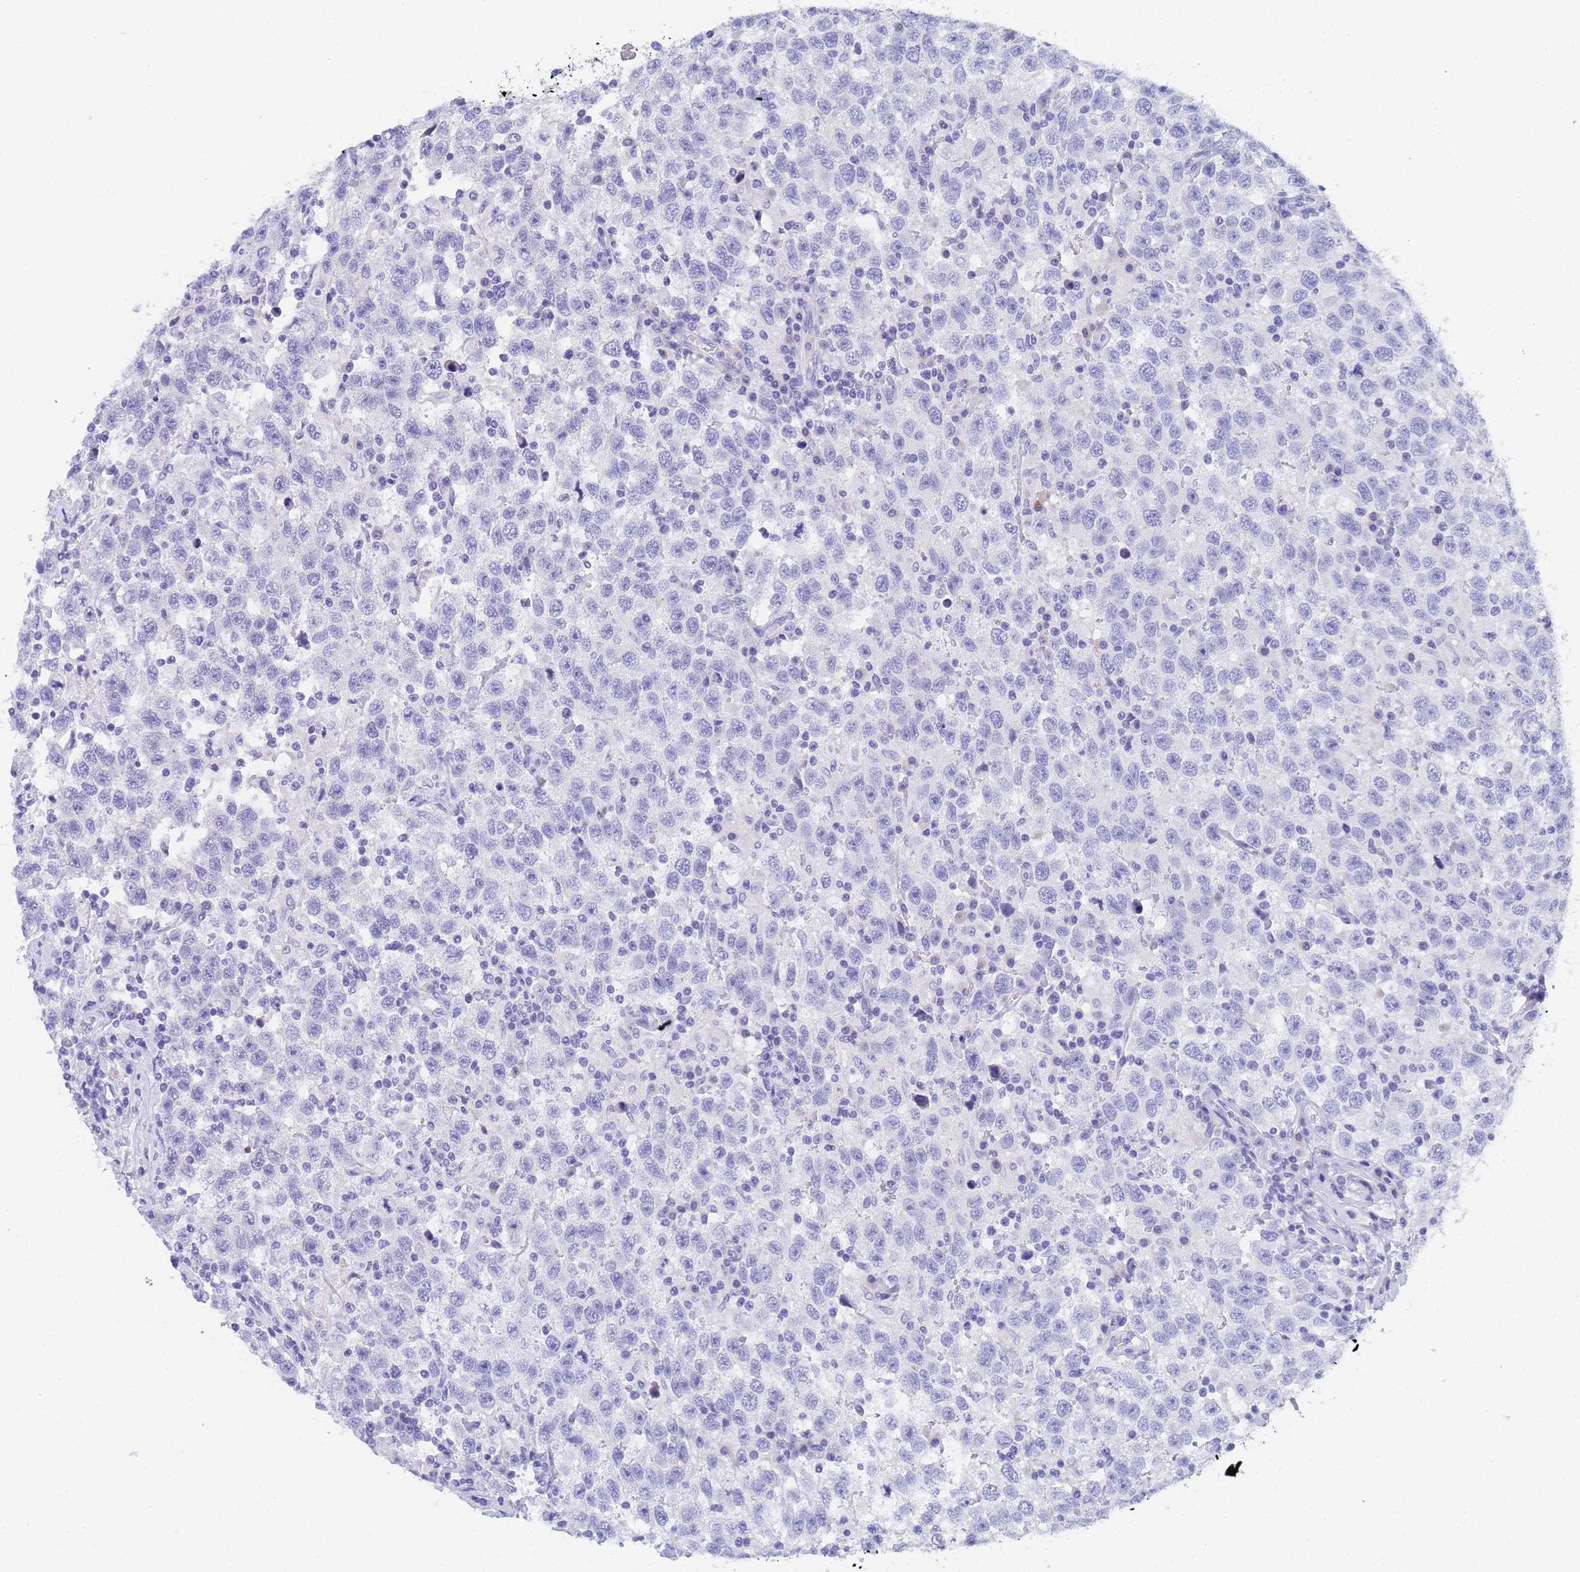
{"staining": {"intensity": "negative", "quantity": "none", "location": "none"}, "tissue": "testis cancer", "cell_type": "Tumor cells", "image_type": "cancer", "snomed": [{"axis": "morphology", "description": "Seminoma, NOS"}, {"axis": "topography", "description": "Testis"}], "caption": "Testis cancer (seminoma) was stained to show a protein in brown. There is no significant positivity in tumor cells.", "gene": "STATH", "patient": {"sex": "male", "age": 41}}